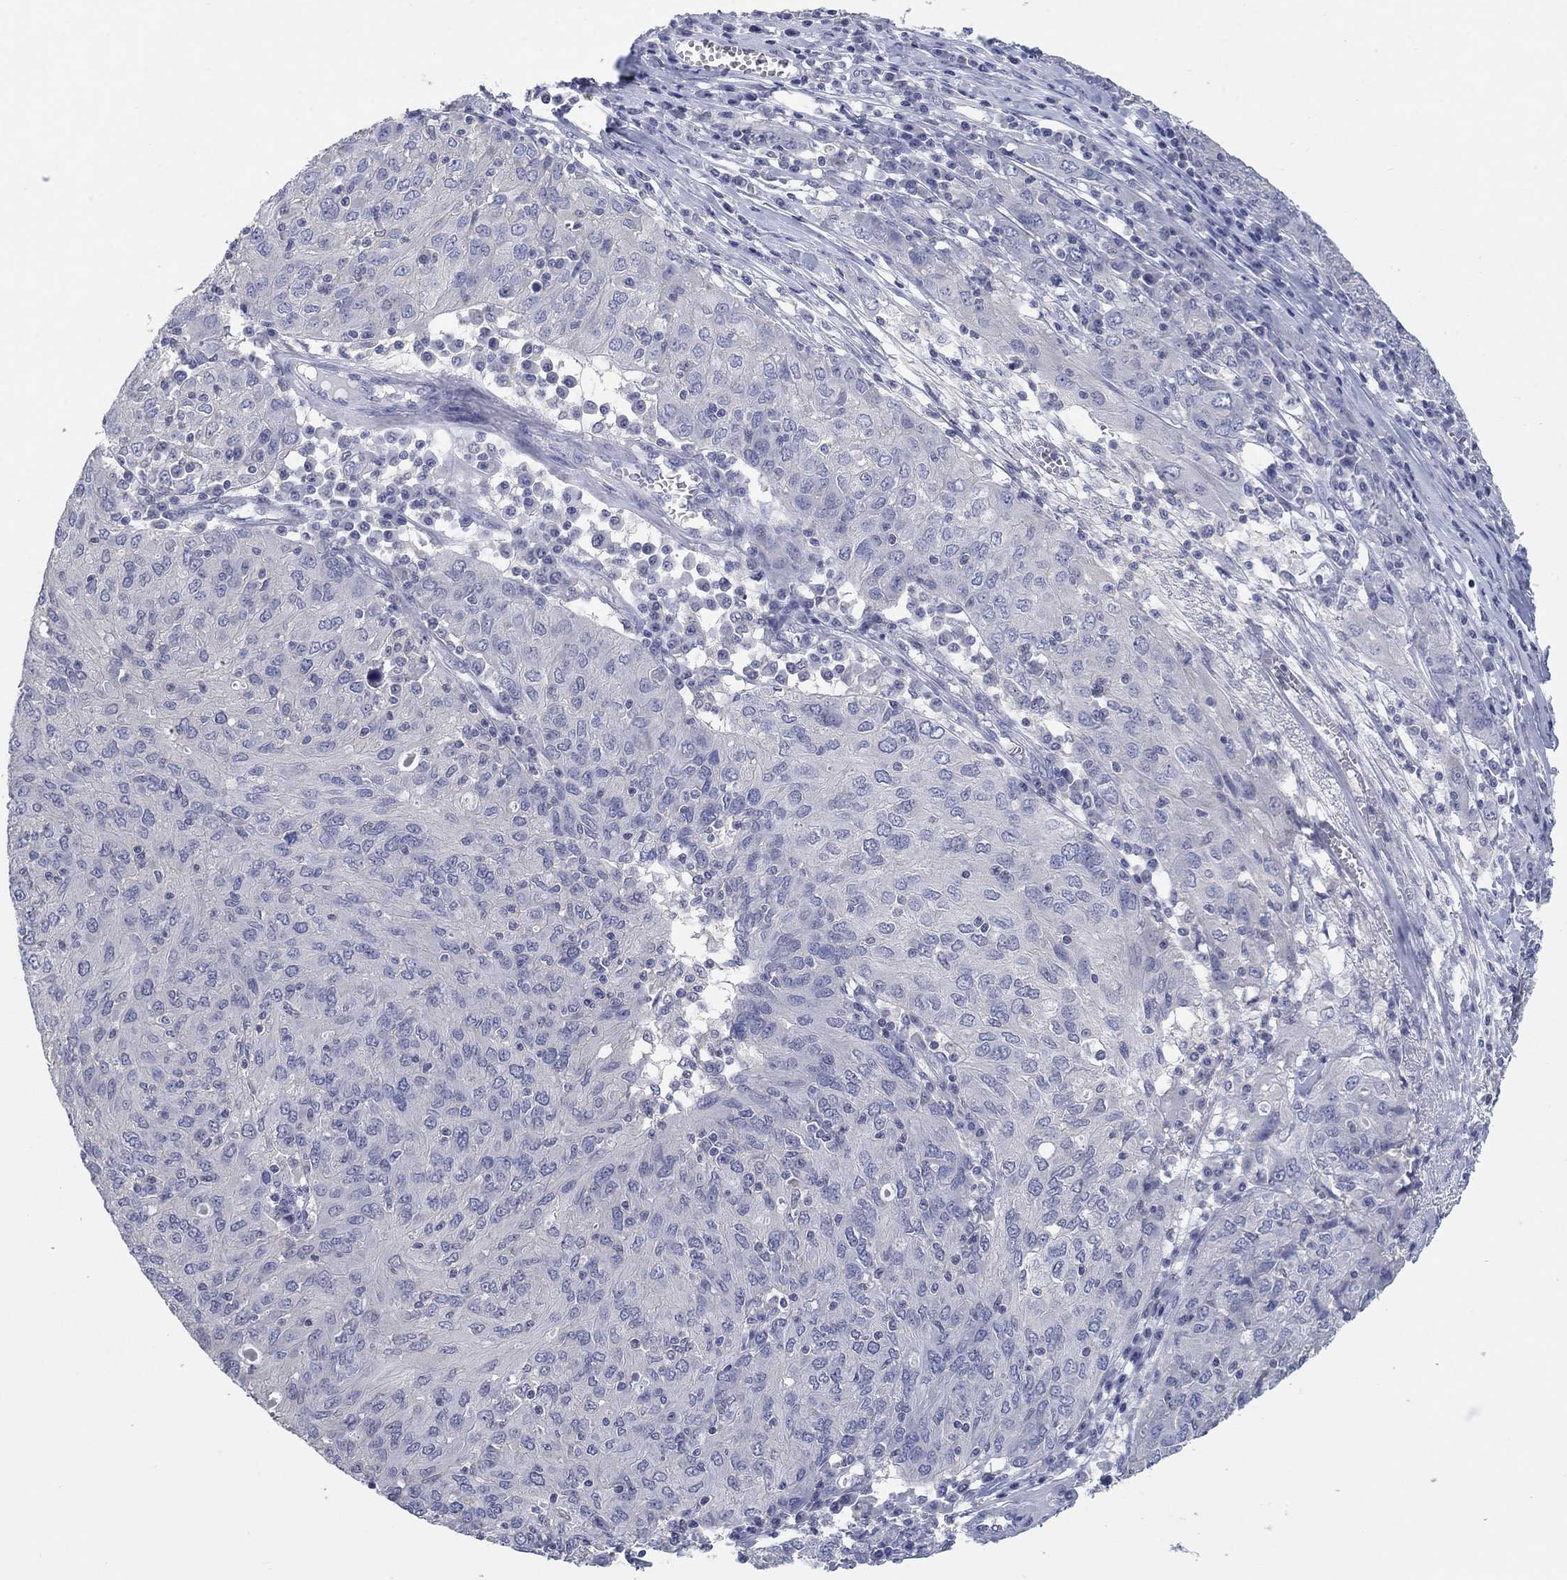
{"staining": {"intensity": "negative", "quantity": "none", "location": "none"}, "tissue": "ovarian cancer", "cell_type": "Tumor cells", "image_type": "cancer", "snomed": [{"axis": "morphology", "description": "Carcinoma, endometroid"}, {"axis": "topography", "description": "Ovary"}], "caption": "Immunohistochemical staining of ovarian cancer displays no significant expression in tumor cells.", "gene": "FER1L6", "patient": {"sex": "female", "age": 50}}